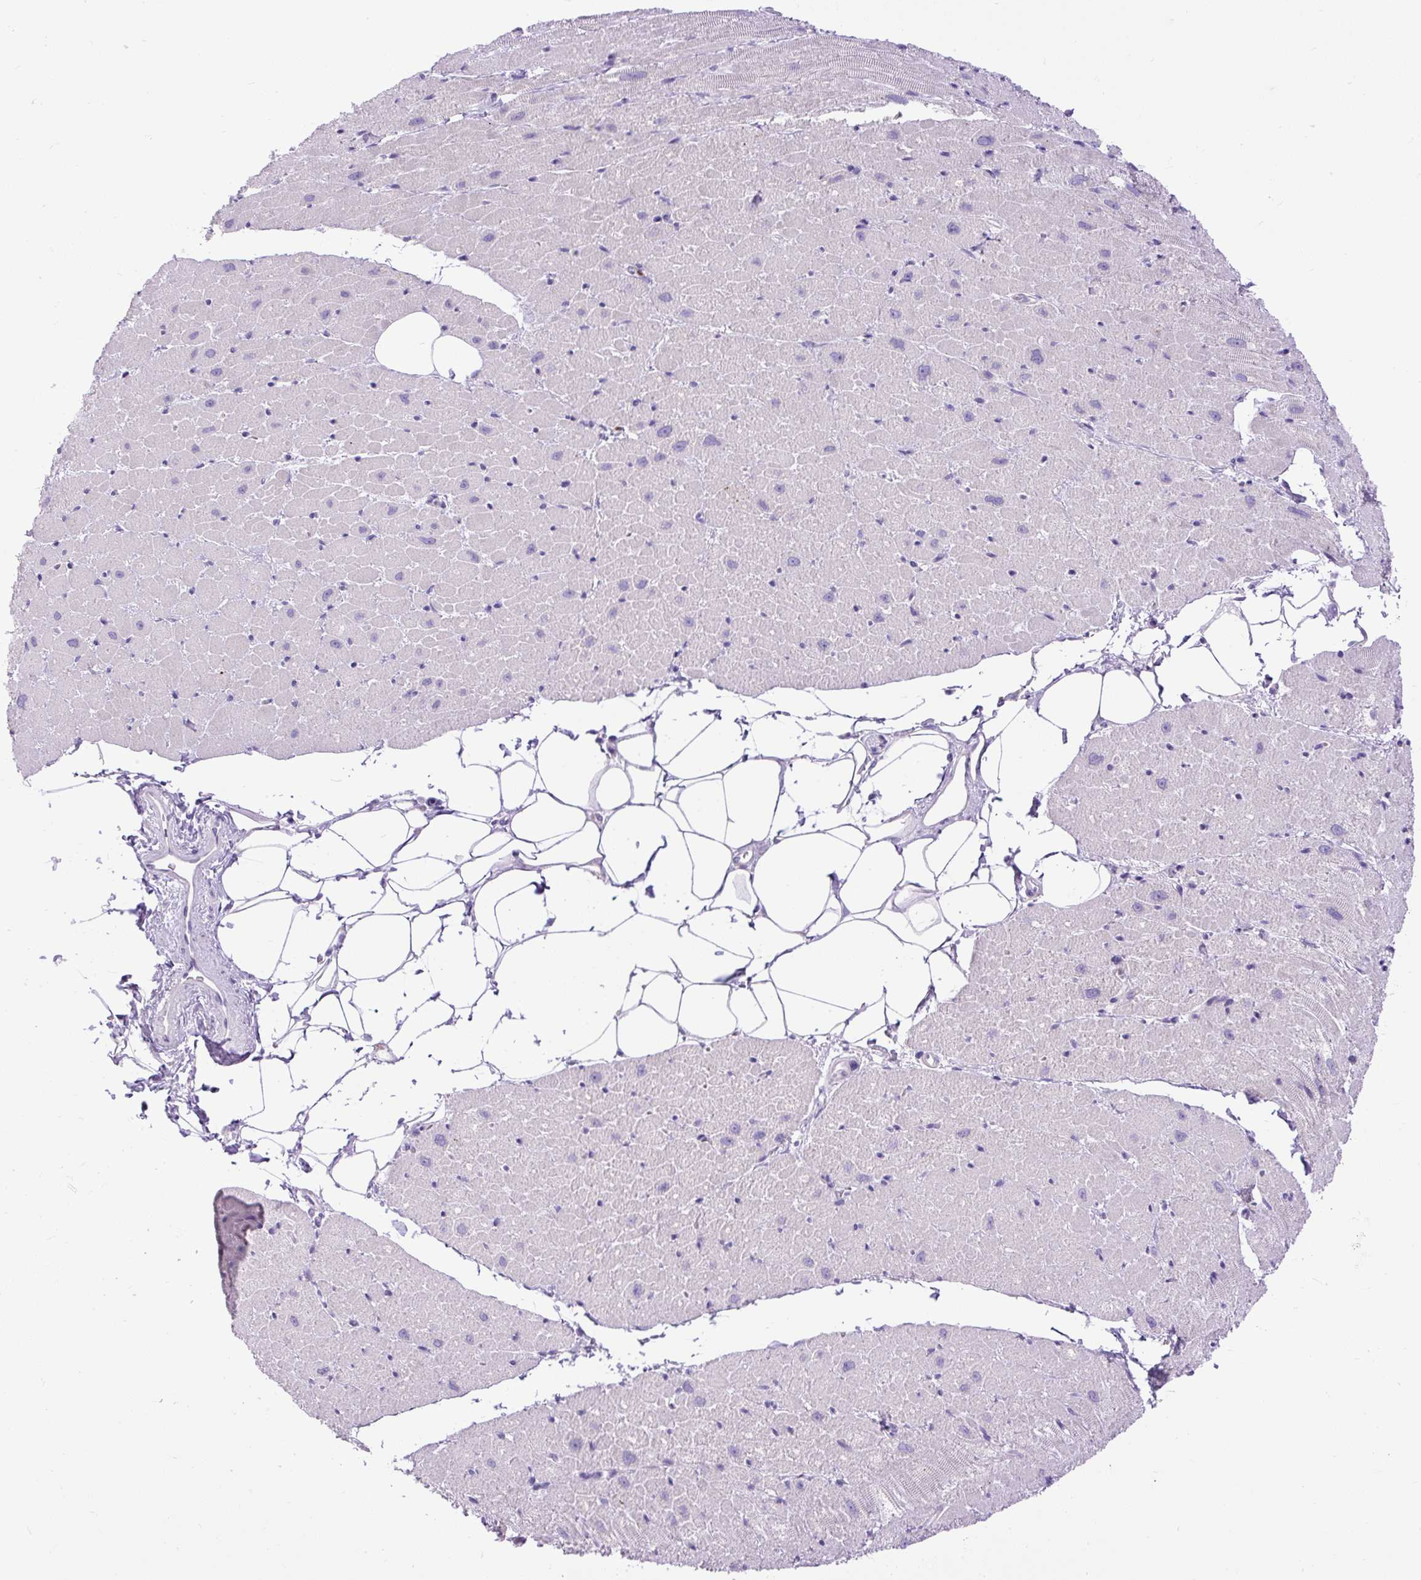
{"staining": {"intensity": "negative", "quantity": "none", "location": "none"}, "tissue": "heart muscle", "cell_type": "Cardiomyocytes", "image_type": "normal", "snomed": [{"axis": "morphology", "description": "Normal tissue, NOS"}, {"axis": "topography", "description": "Heart"}], "caption": "Cardiomyocytes show no significant protein expression in normal heart muscle. Brightfield microscopy of immunohistochemistry (IHC) stained with DAB (brown) and hematoxylin (blue), captured at high magnification.", "gene": "SYBU", "patient": {"sex": "male", "age": 62}}